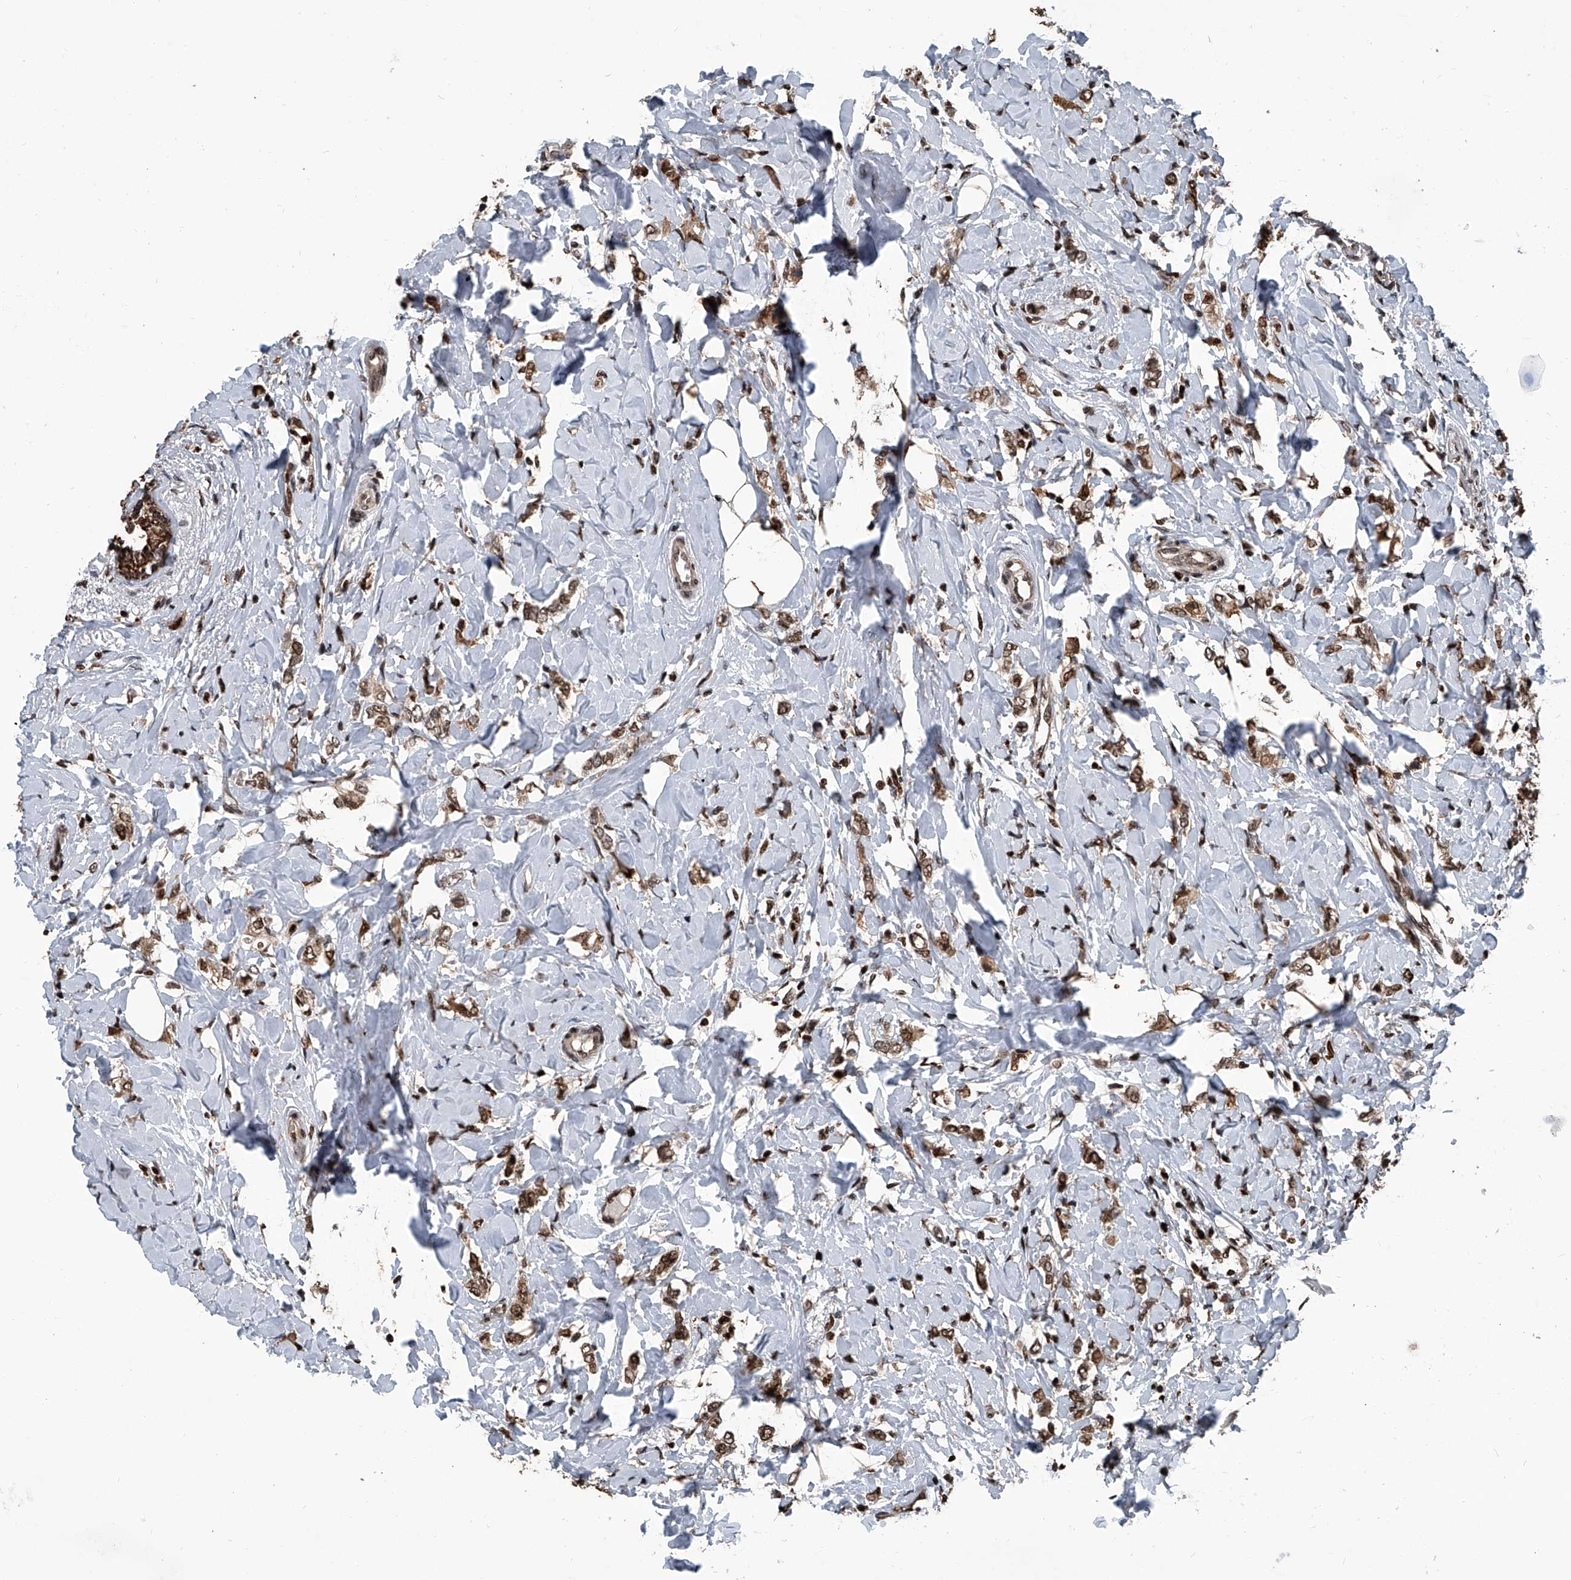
{"staining": {"intensity": "moderate", "quantity": ">75%", "location": "nuclear"}, "tissue": "breast cancer", "cell_type": "Tumor cells", "image_type": "cancer", "snomed": [{"axis": "morphology", "description": "Normal tissue, NOS"}, {"axis": "morphology", "description": "Lobular carcinoma"}, {"axis": "topography", "description": "Breast"}], "caption": "Protein analysis of breast cancer (lobular carcinoma) tissue shows moderate nuclear staining in approximately >75% of tumor cells. Ihc stains the protein in brown and the nuclei are stained blue.", "gene": "FKBP5", "patient": {"sex": "female", "age": 47}}